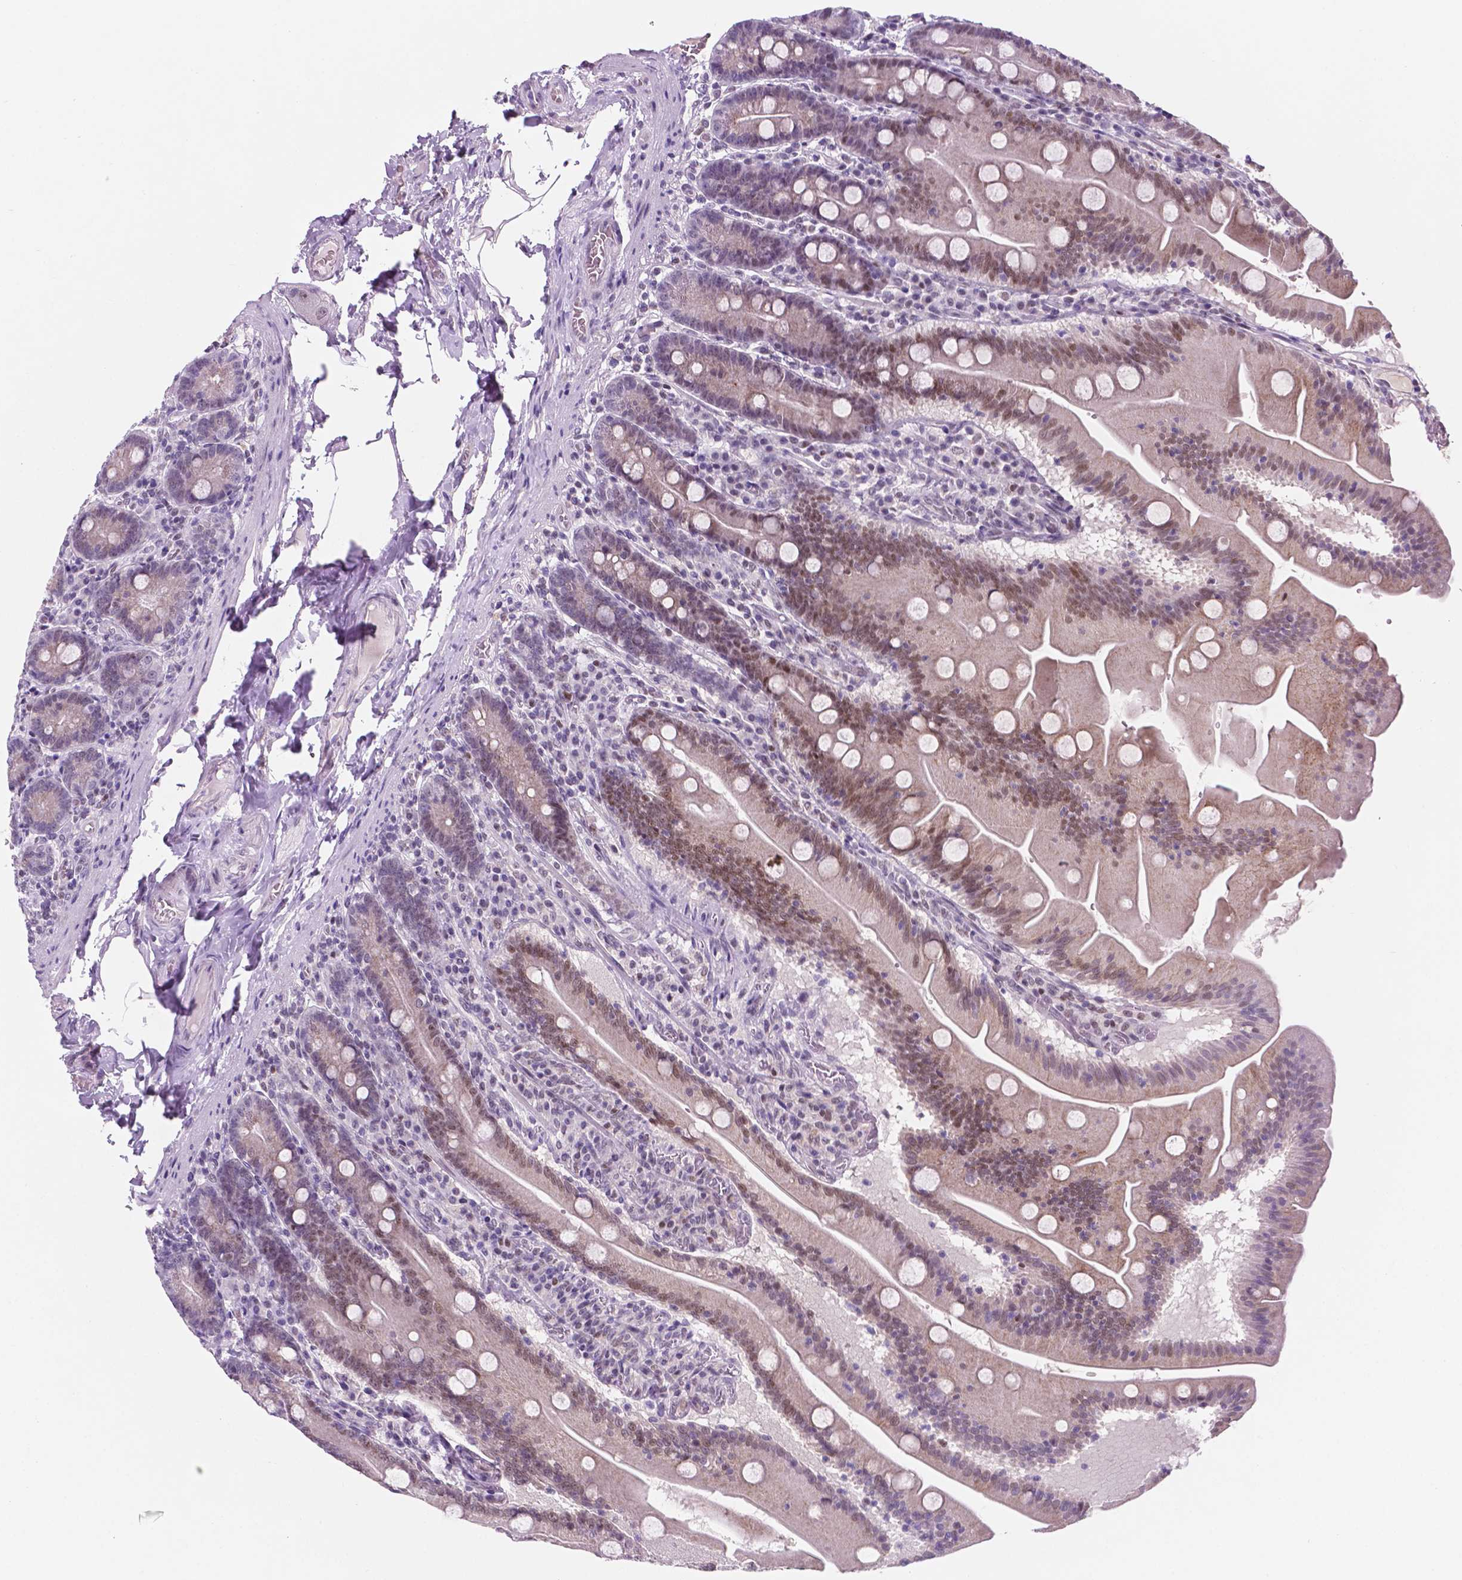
{"staining": {"intensity": "moderate", "quantity": "25%-75%", "location": "cytoplasmic/membranous,nuclear"}, "tissue": "small intestine", "cell_type": "Glandular cells", "image_type": "normal", "snomed": [{"axis": "morphology", "description": "Normal tissue, NOS"}, {"axis": "topography", "description": "Small intestine"}], "caption": "Immunohistochemical staining of unremarkable small intestine shows 25%-75% levels of moderate cytoplasmic/membranous,nuclear protein expression in about 25%-75% of glandular cells.", "gene": "FAM50B", "patient": {"sex": "male", "age": 37}}